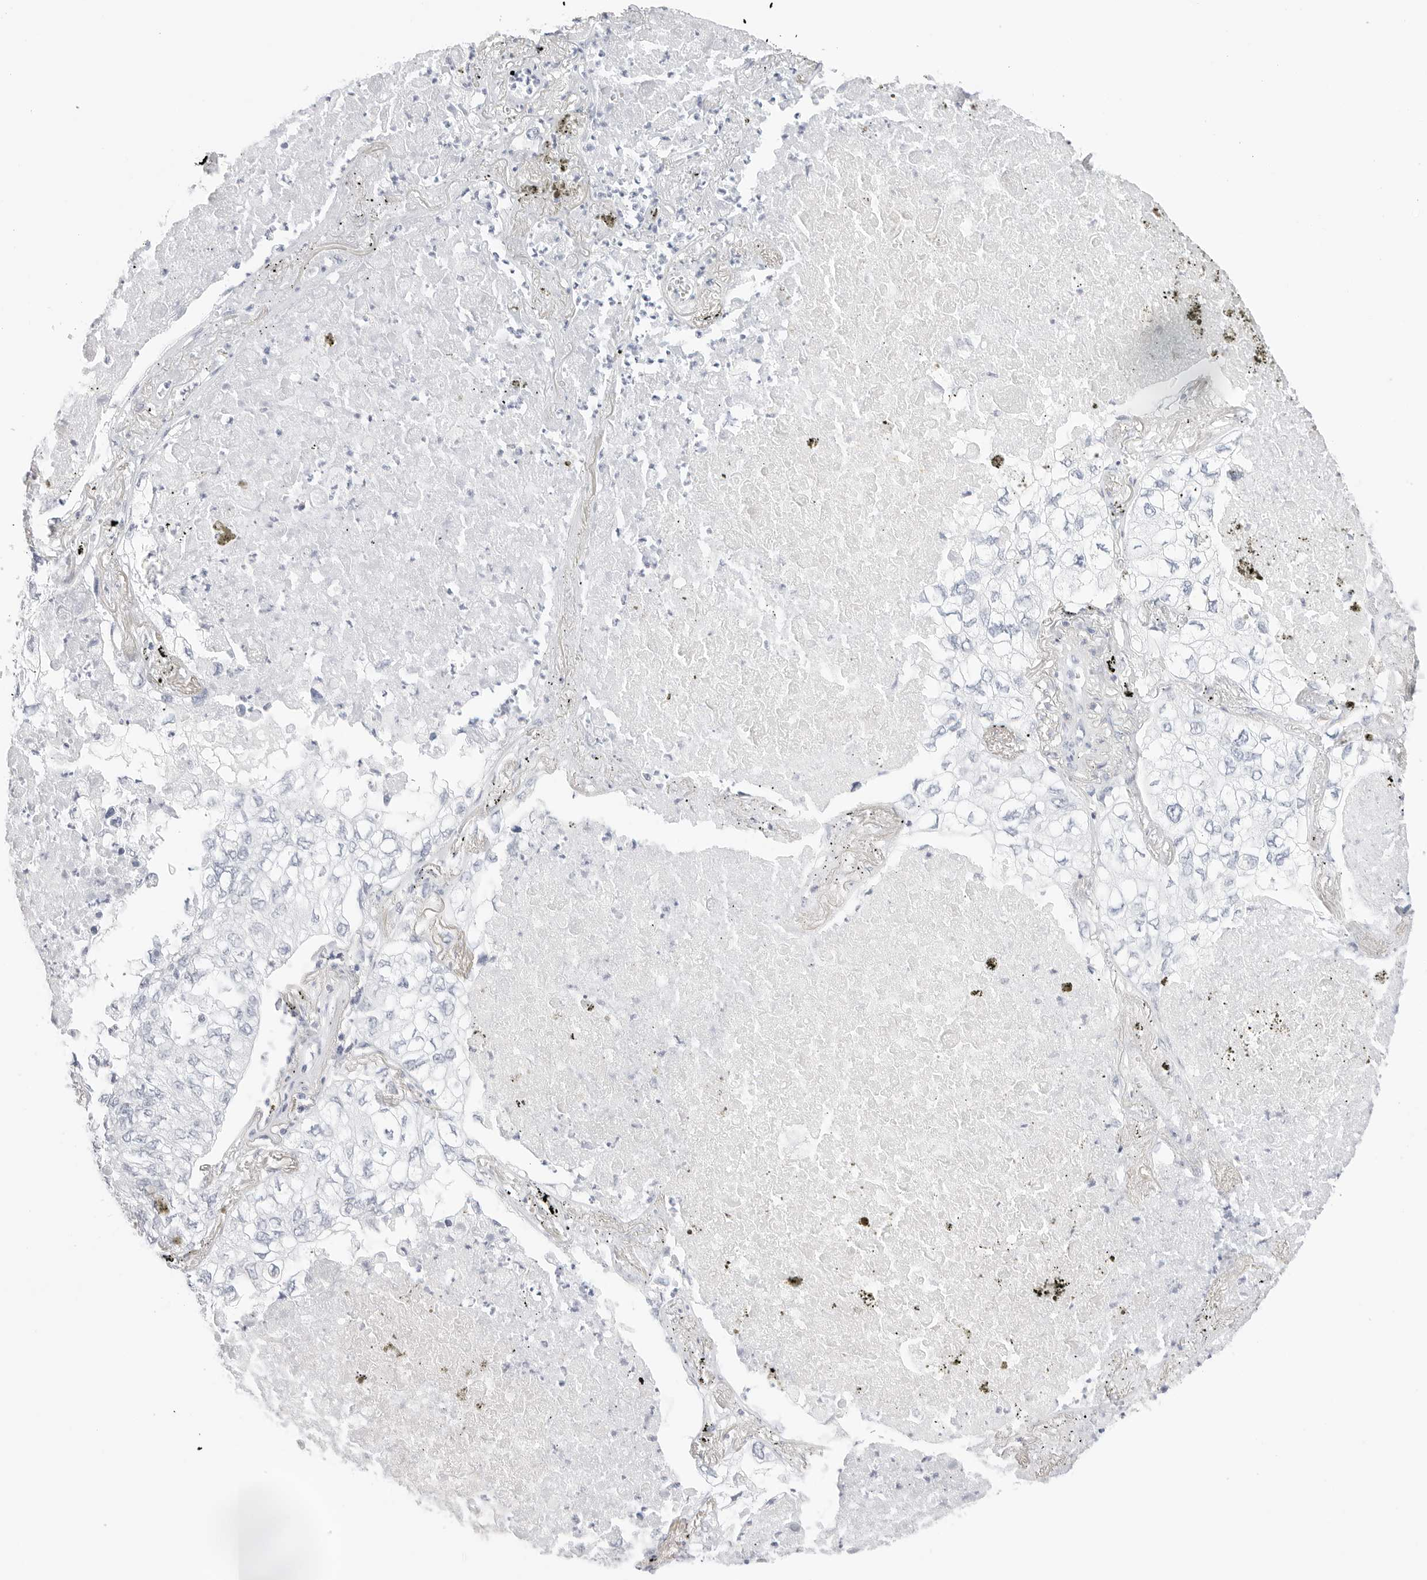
{"staining": {"intensity": "negative", "quantity": "none", "location": "none"}, "tissue": "lung cancer", "cell_type": "Tumor cells", "image_type": "cancer", "snomed": [{"axis": "morphology", "description": "Adenocarcinoma, NOS"}, {"axis": "topography", "description": "Lung"}], "caption": "A photomicrograph of lung cancer stained for a protein reveals no brown staining in tumor cells.", "gene": "HMGCS2", "patient": {"sex": "male", "age": 65}}